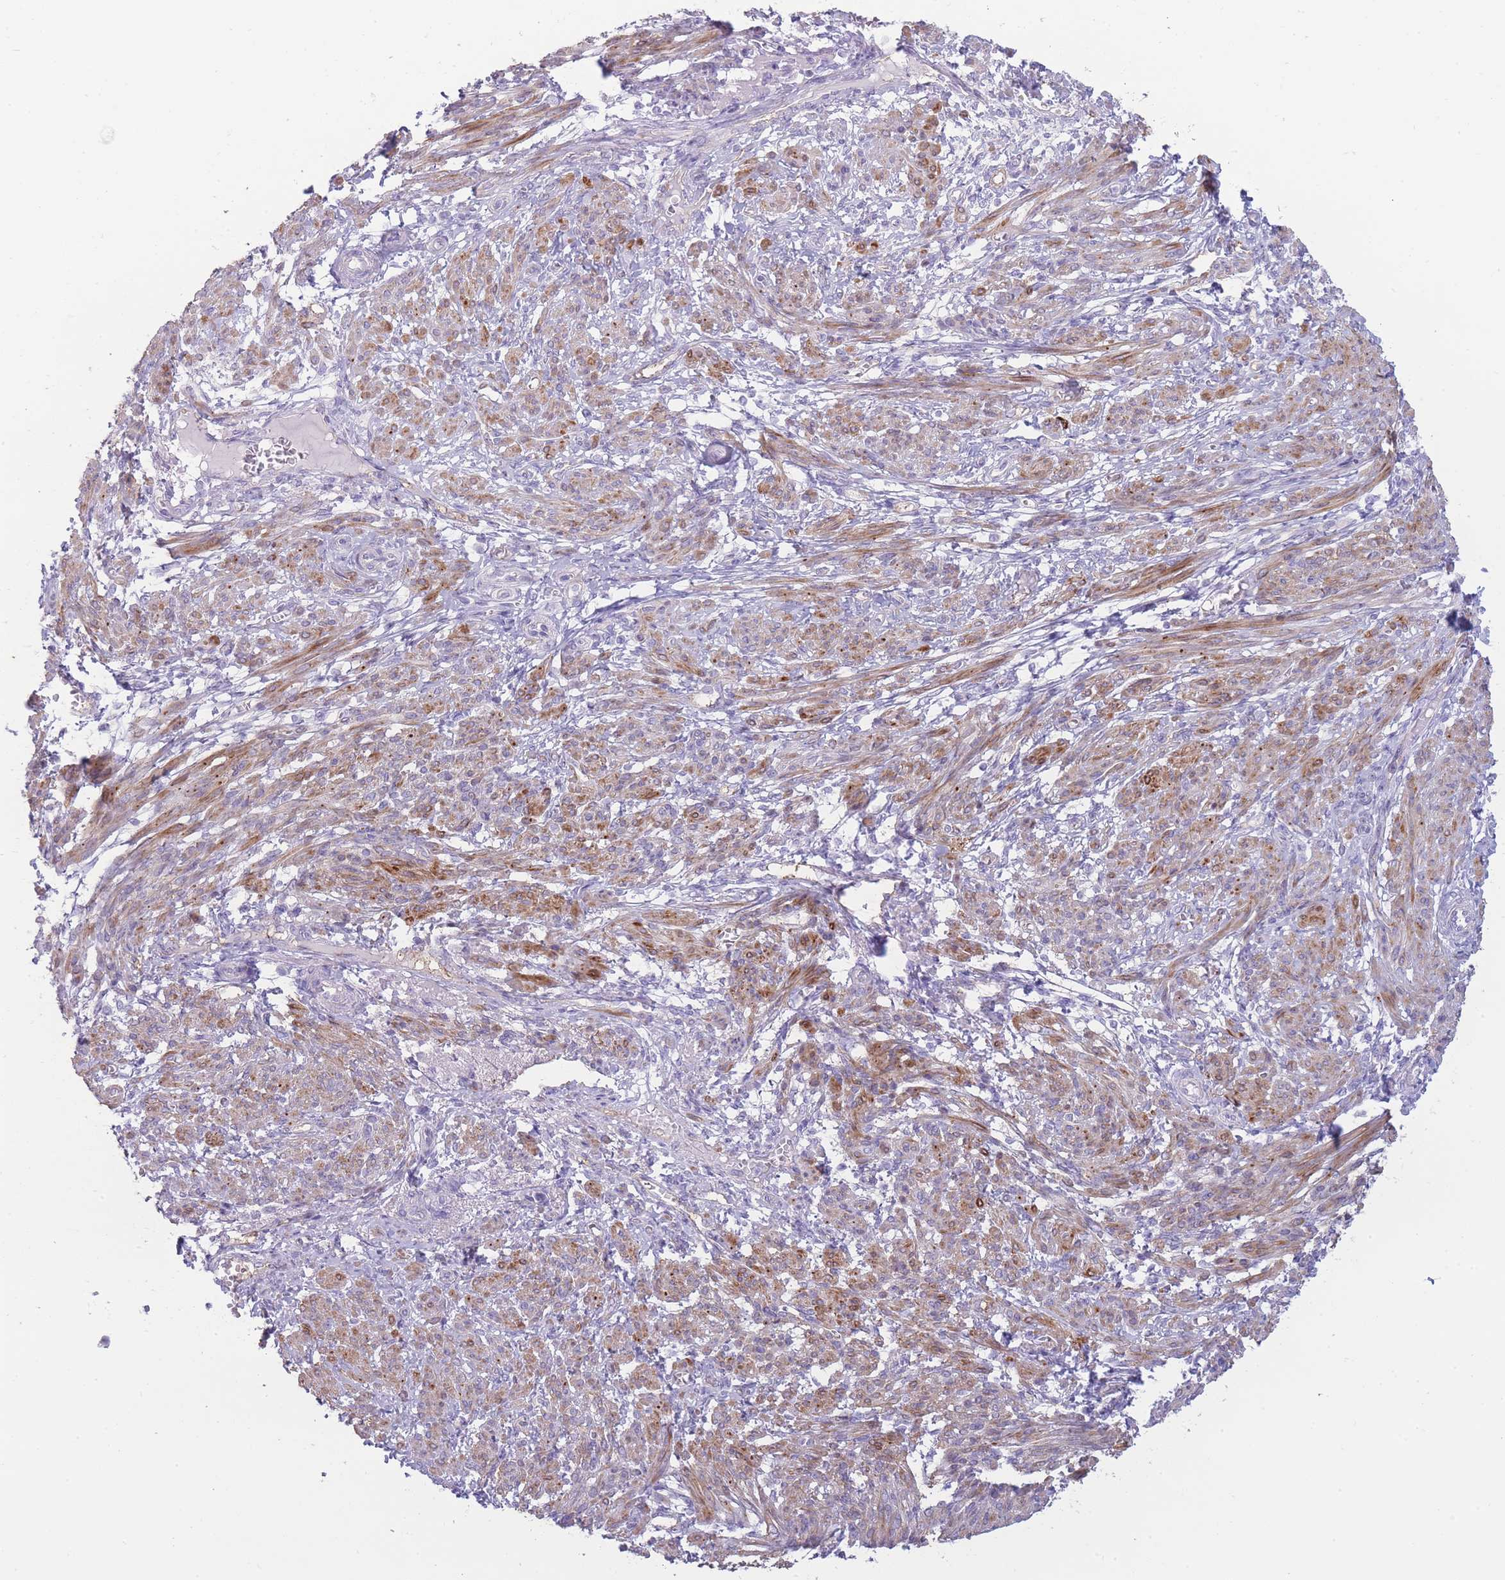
{"staining": {"intensity": "moderate", "quantity": "25%-75%", "location": "cytoplasmic/membranous"}, "tissue": "smooth muscle", "cell_type": "Smooth muscle cells", "image_type": "normal", "snomed": [{"axis": "morphology", "description": "Normal tissue, NOS"}, {"axis": "topography", "description": "Smooth muscle"}], "caption": "Protein staining exhibits moderate cytoplasmic/membranous expression in approximately 25%-75% of smooth muscle cells in normal smooth muscle.", "gene": "UTP14A", "patient": {"sex": "female", "age": 39}}